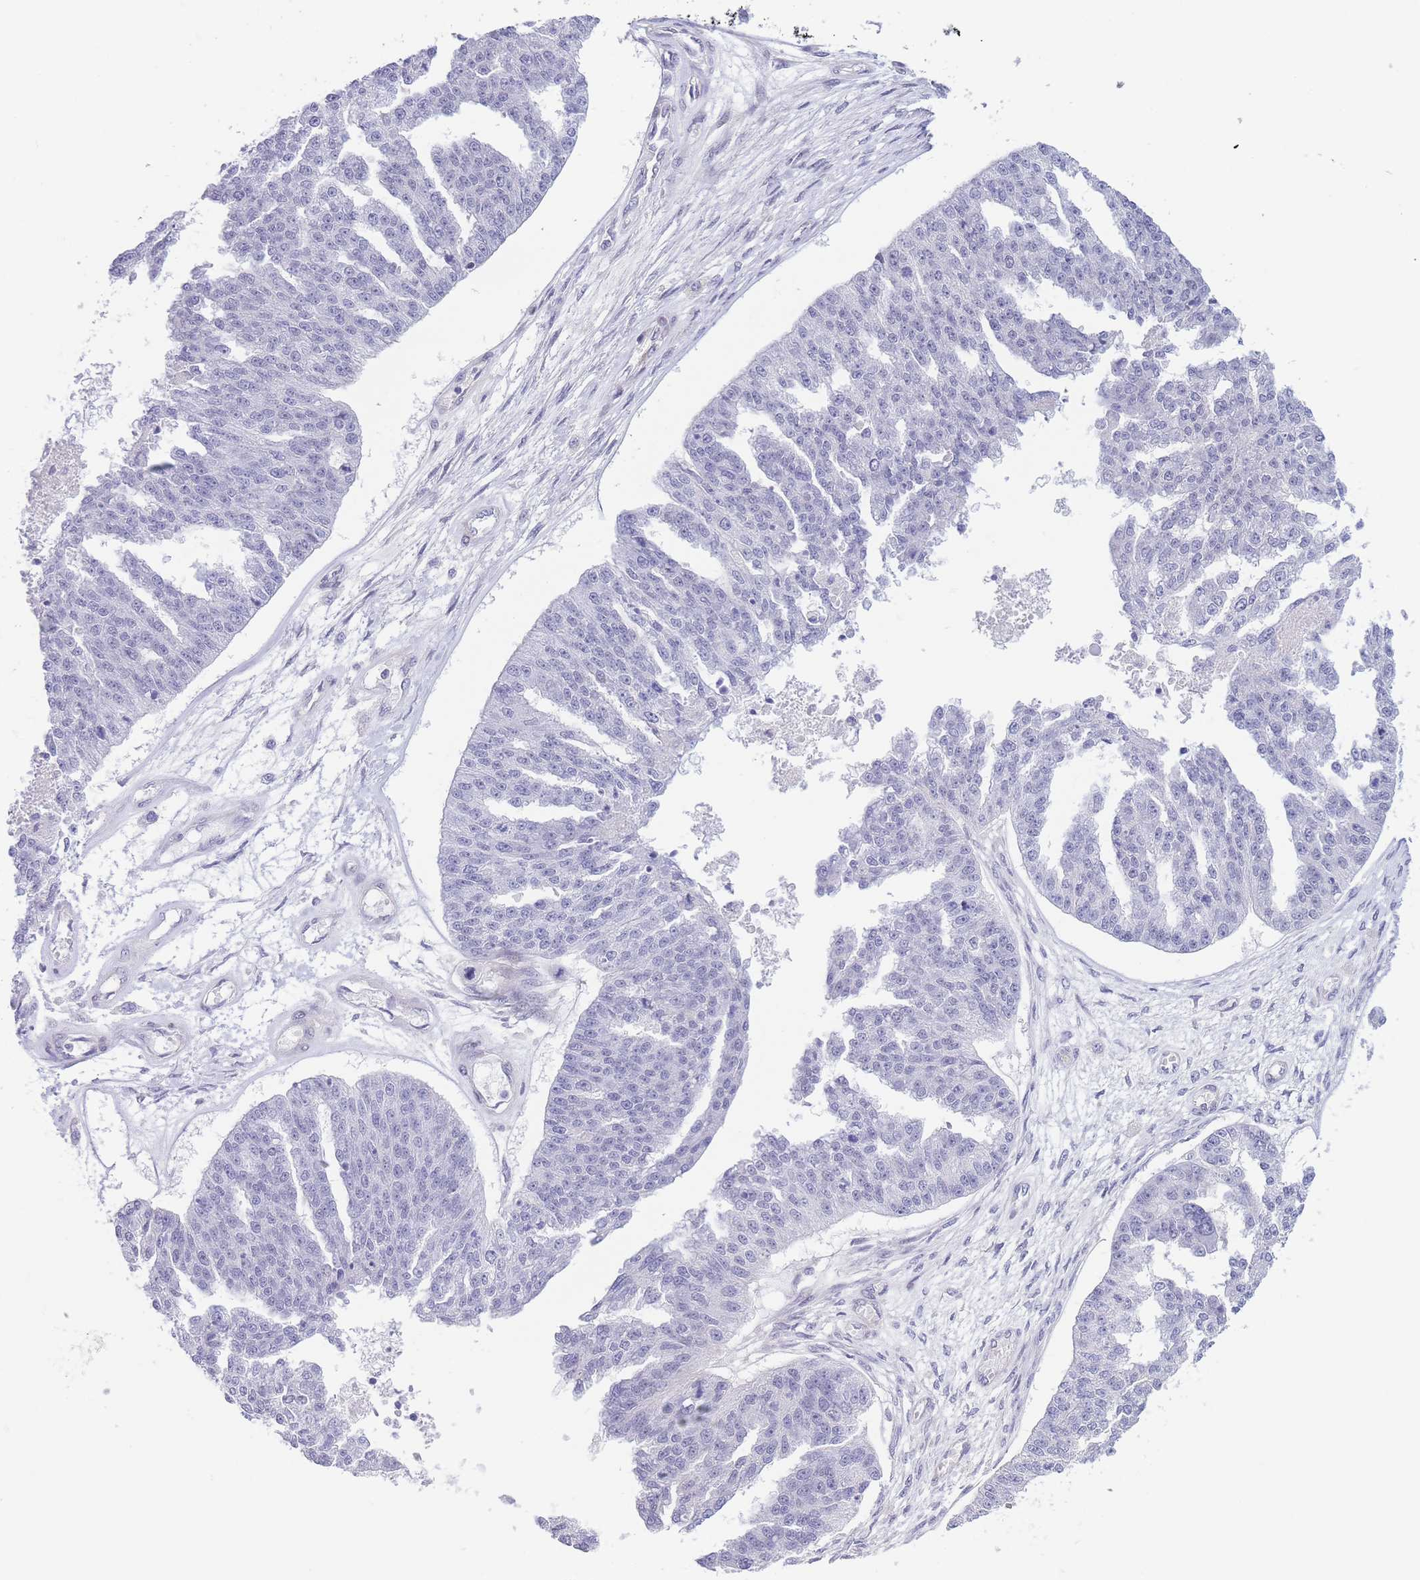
{"staining": {"intensity": "negative", "quantity": "none", "location": "none"}, "tissue": "ovarian cancer", "cell_type": "Tumor cells", "image_type": "cancer", "snomed": [{"axis": "morphology", "description": "Cystadenocarcinoma, serous, NOS"}, {"axis": "topography", "description": "Ovary"}], "caption": "IHC photomicrograph of human serous cystadenocarcinoma (ovarian) stained for a protein (brown), which exhibits no staining in tumor cells.", "gene": "C9orf152", "patient": {"sex": "female", "age": 58}}